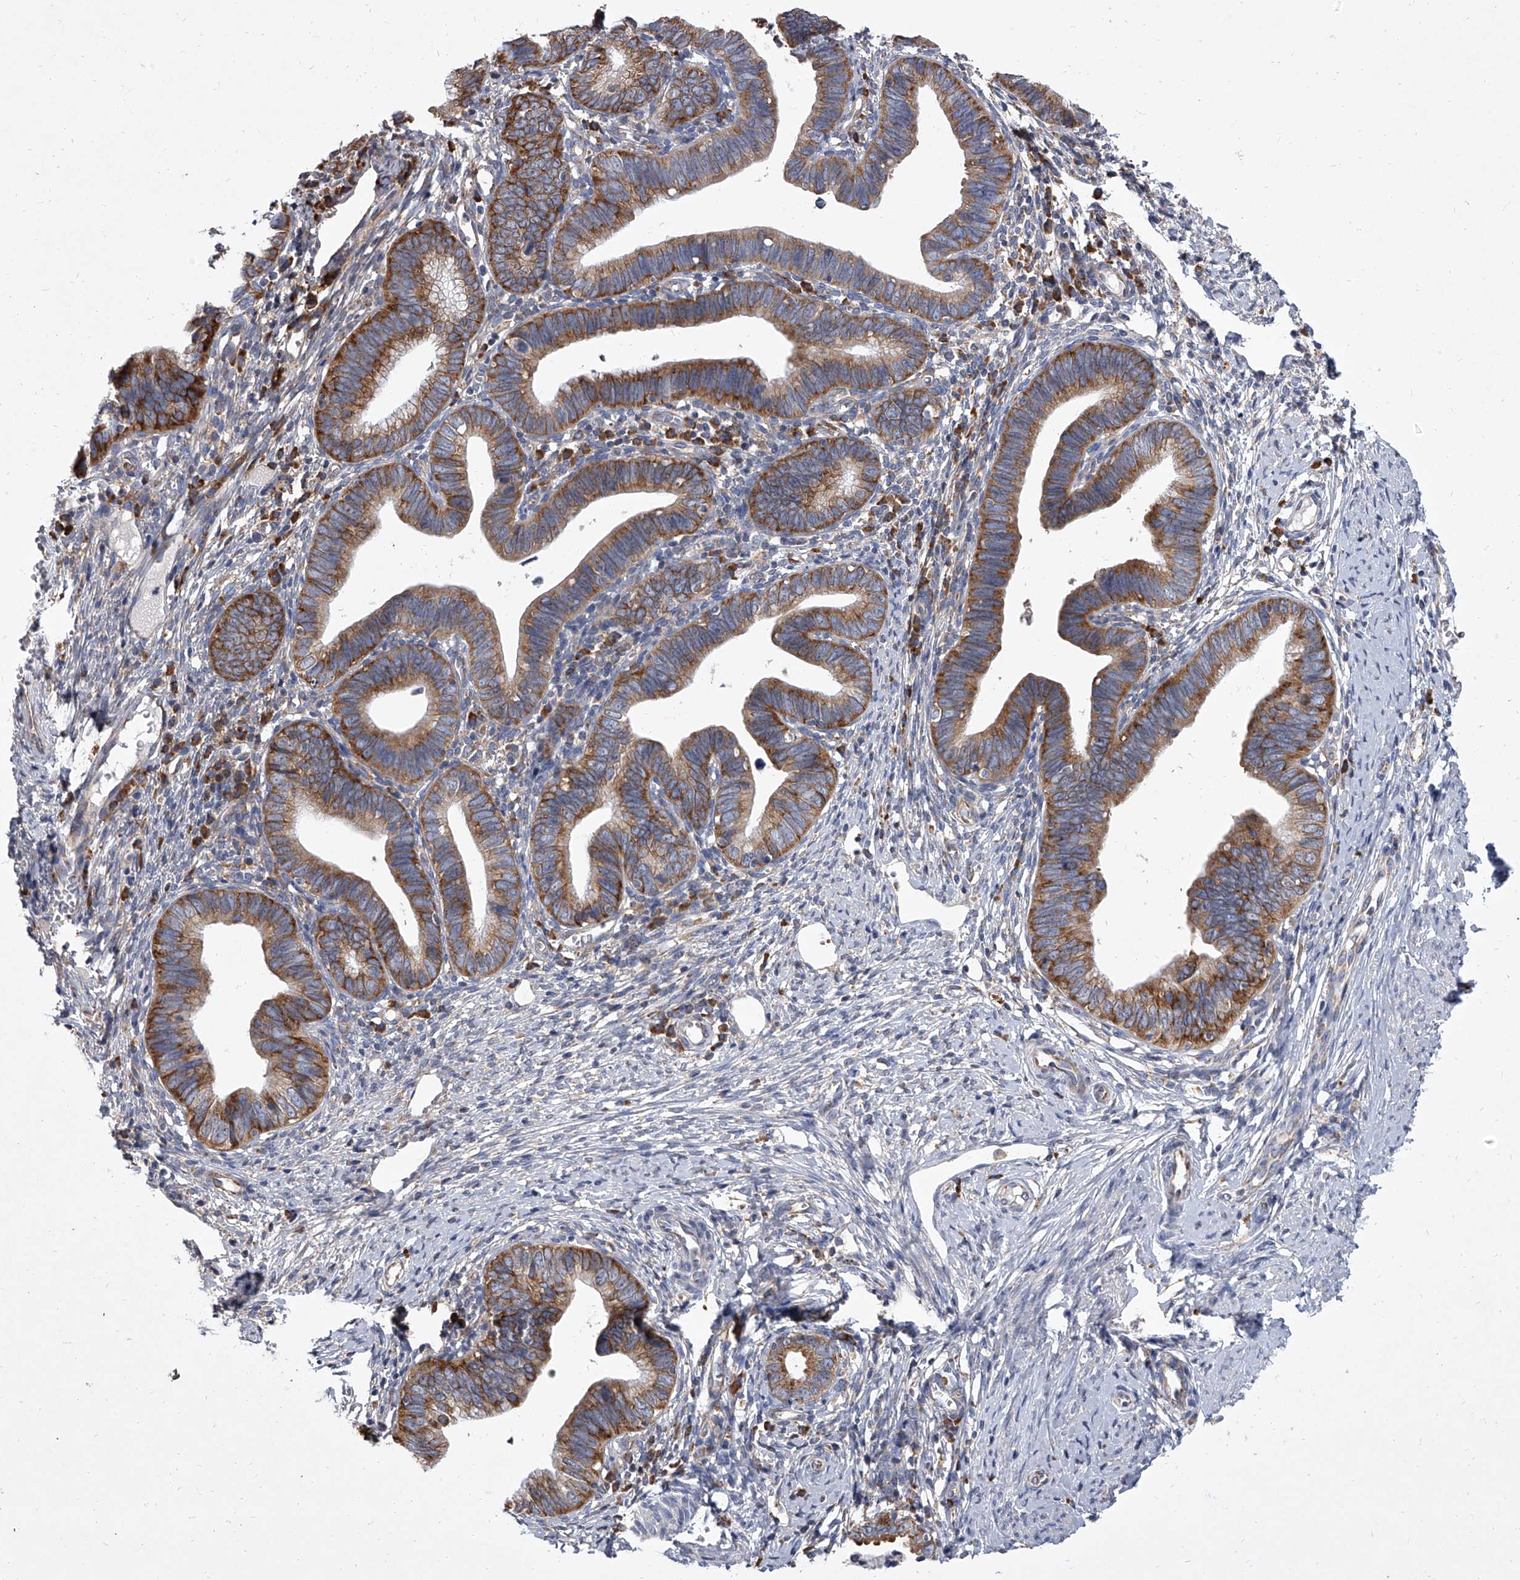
{"staining": {"intensity": "moderate", "quantity": ">75%", "location": "cytoplasmic/membranous"}, "tissue": "cervical cancer", "cell_type": "Tumor cells", "image_type": "cancer", "snomed": [{"axis": "morphology", "description": "Adenocarcinoma, NOS"}, {"axis": "topography", "description": "Cervix"}], "caption": "Immunohistochemistry (IHC) staining of cervical cancer, which reveals medium levels of moderate cytoplasmic/membranous staining in about >75% of tumor cells indicating moderate cytoplasmic/membranous protein staining. The staining was performed using DAB (3,3'-diaminobenzidine) (brown) for protein detection and nuclei were counterstained in hematoxylin (blue).", "gene": "EIF2S2", "patient": {"sex": "female", "age": 36}}